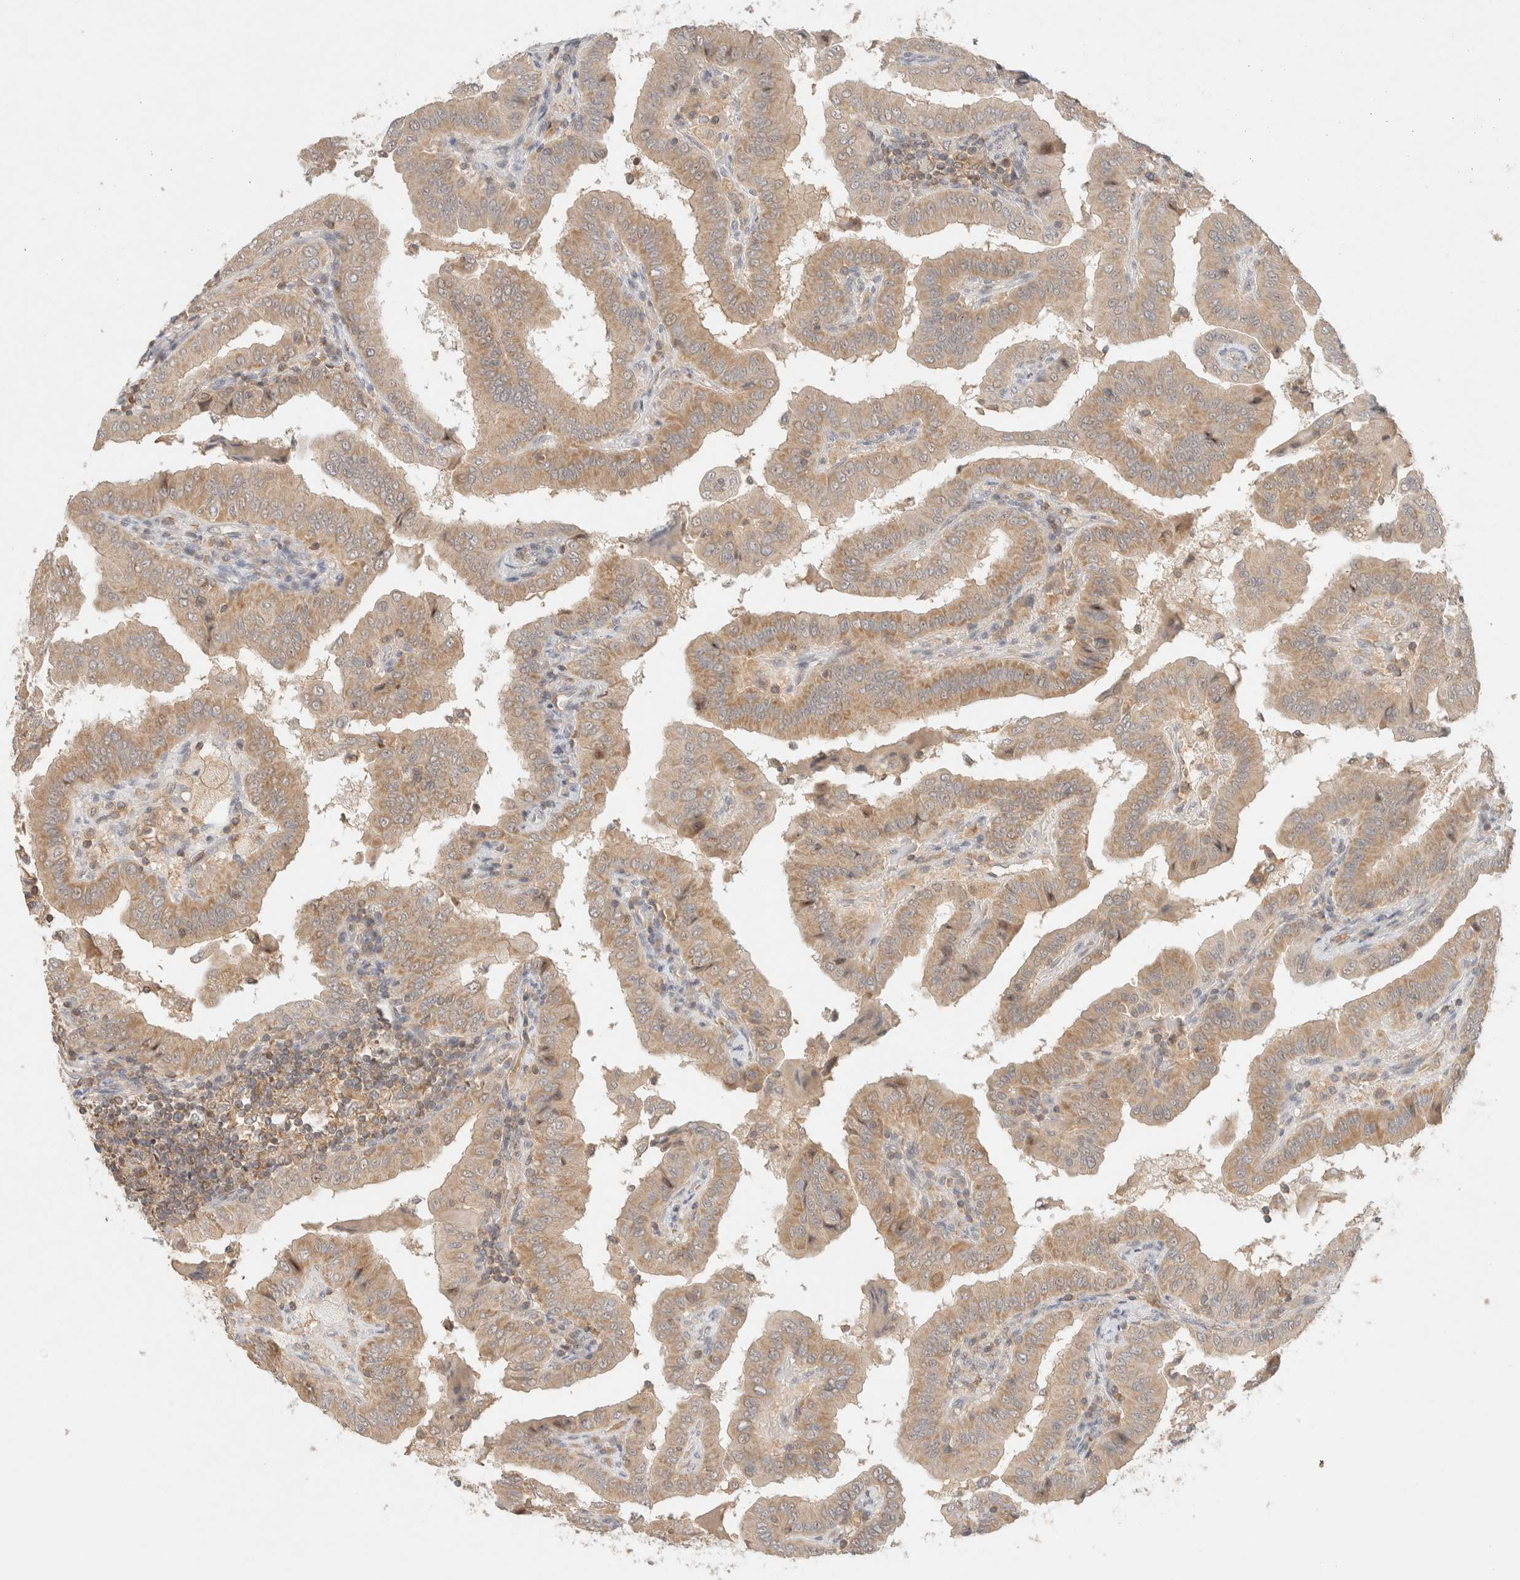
{"staining": {"intensity": "weak", "quantity": ">75%", "location": "cytoplasmic/membranous"}, "tissue": "thyroid cancer", "cell_type": "Tumor cells", "image_type": "cancer", "snomed": [{"axis": "morphology", "description": "Papillary adenocarcinoma, NOS"}, {"axis": "topography", "description": "Thyroid gland"}], "caption": "The image reveals staining of thyroid papillary adenocarcinoma, revealing weak cytoplasmic/membranous protein positivity (brown color) within tumor cells.", "gene": "MRM3", "patient": {"sex": "male", "age": 33}}